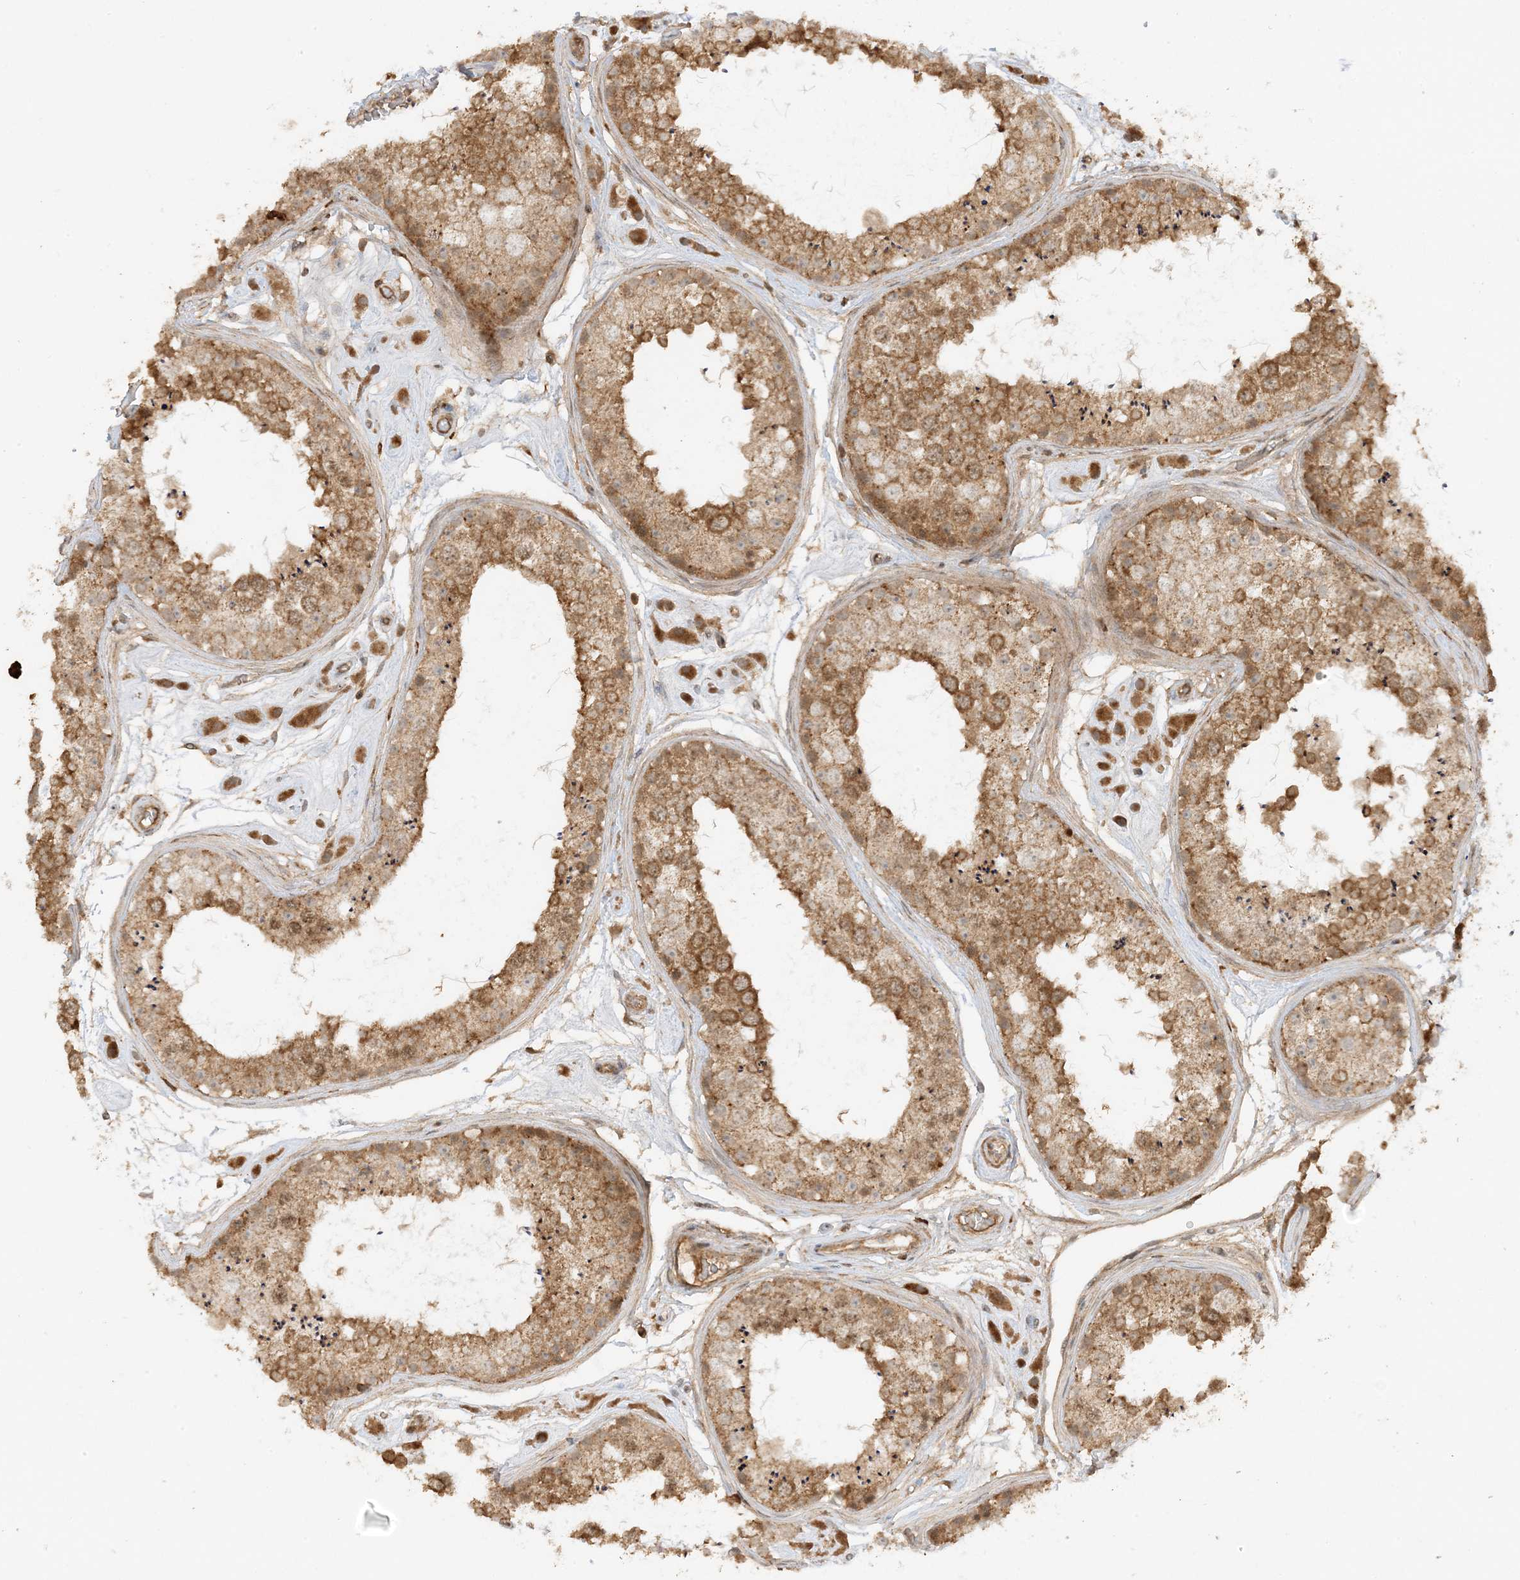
{"staining": {"intensity": "moderate", "quantity": ">75%", "location": "cytoplasmic/membranous"}, "tissue": "testis", "cell_type": "Cells in seminiferous ducts", "image_type": "normal", "snomed": [{"axis": "morphology", "description": "Normal tissue, NOS"}, {"axis": "topography", "description": "Testis"}], "caption": "Immunohistochemical staining of unremarkable testis displays moderate cytoplasmic/membranous protein expression in approximately >75% of cells in seminiferous ducts. The staining was performed using DAB, with brown indicating positive protein expression. Nuclei are stained blue with hematoxylin.", "gene": "XRN1", "patient": {"sex": "male", "age": 25}}